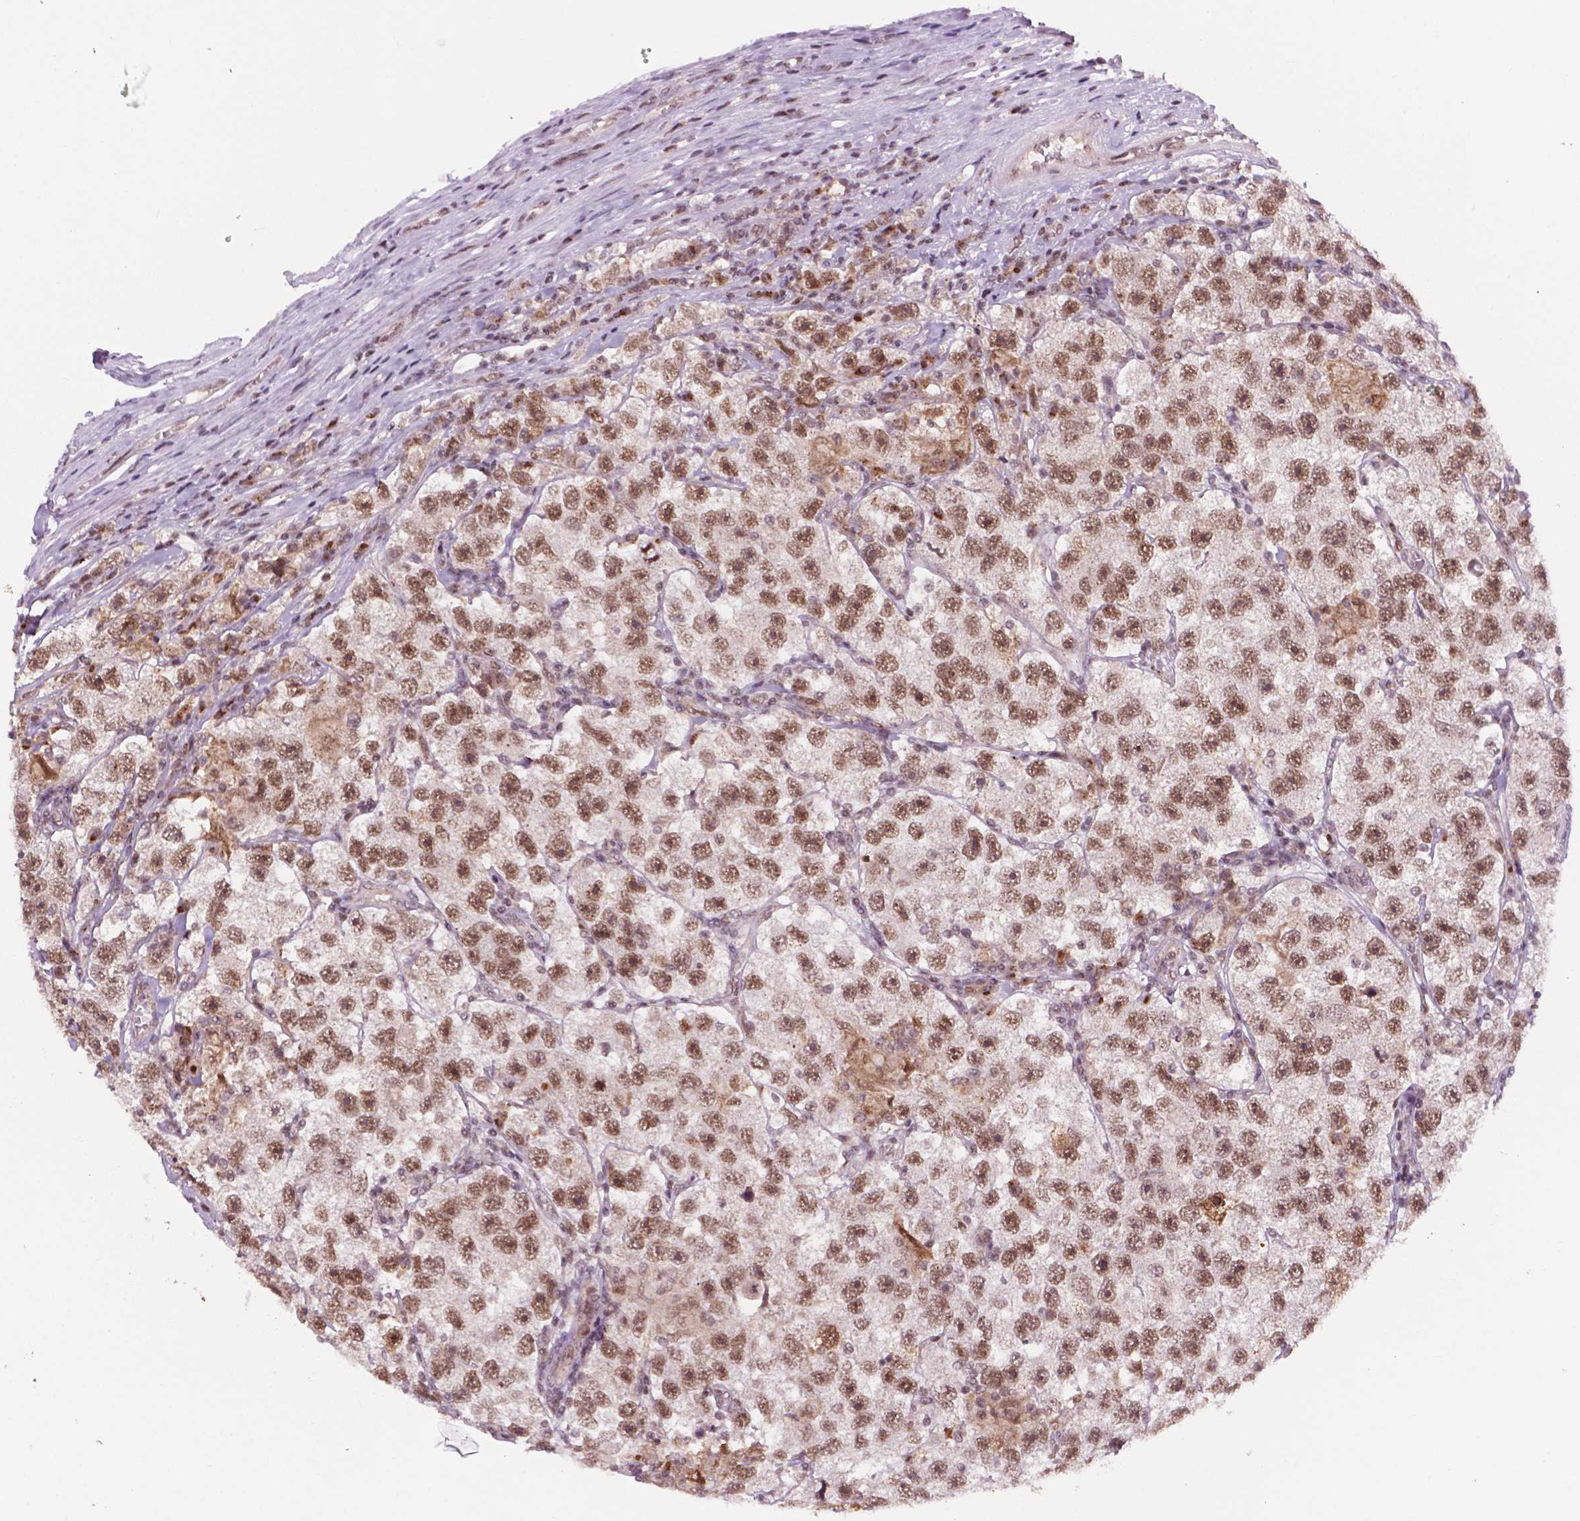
{"staining": {"intensity": "moderate", "quantity": ">75%", "location": "nuclear"}, "tissue": "testis cancer", "cell_type": "Tumor cells", "image_type": "cancer", "snomed": [{"axis": "morphology", "description": "Seminoma, NOS"}, {"axis": "topography", "description": "Testis"}], "caption": "Immunohistochemistry histopathology image of human testis cancer (seminoma) stained for a protein (brown), which shows medium levels of moderate nuclear expression in about >75% of tumor cells.", "gene": "PER2", "patient": {"sex": "male", "age": 26}}